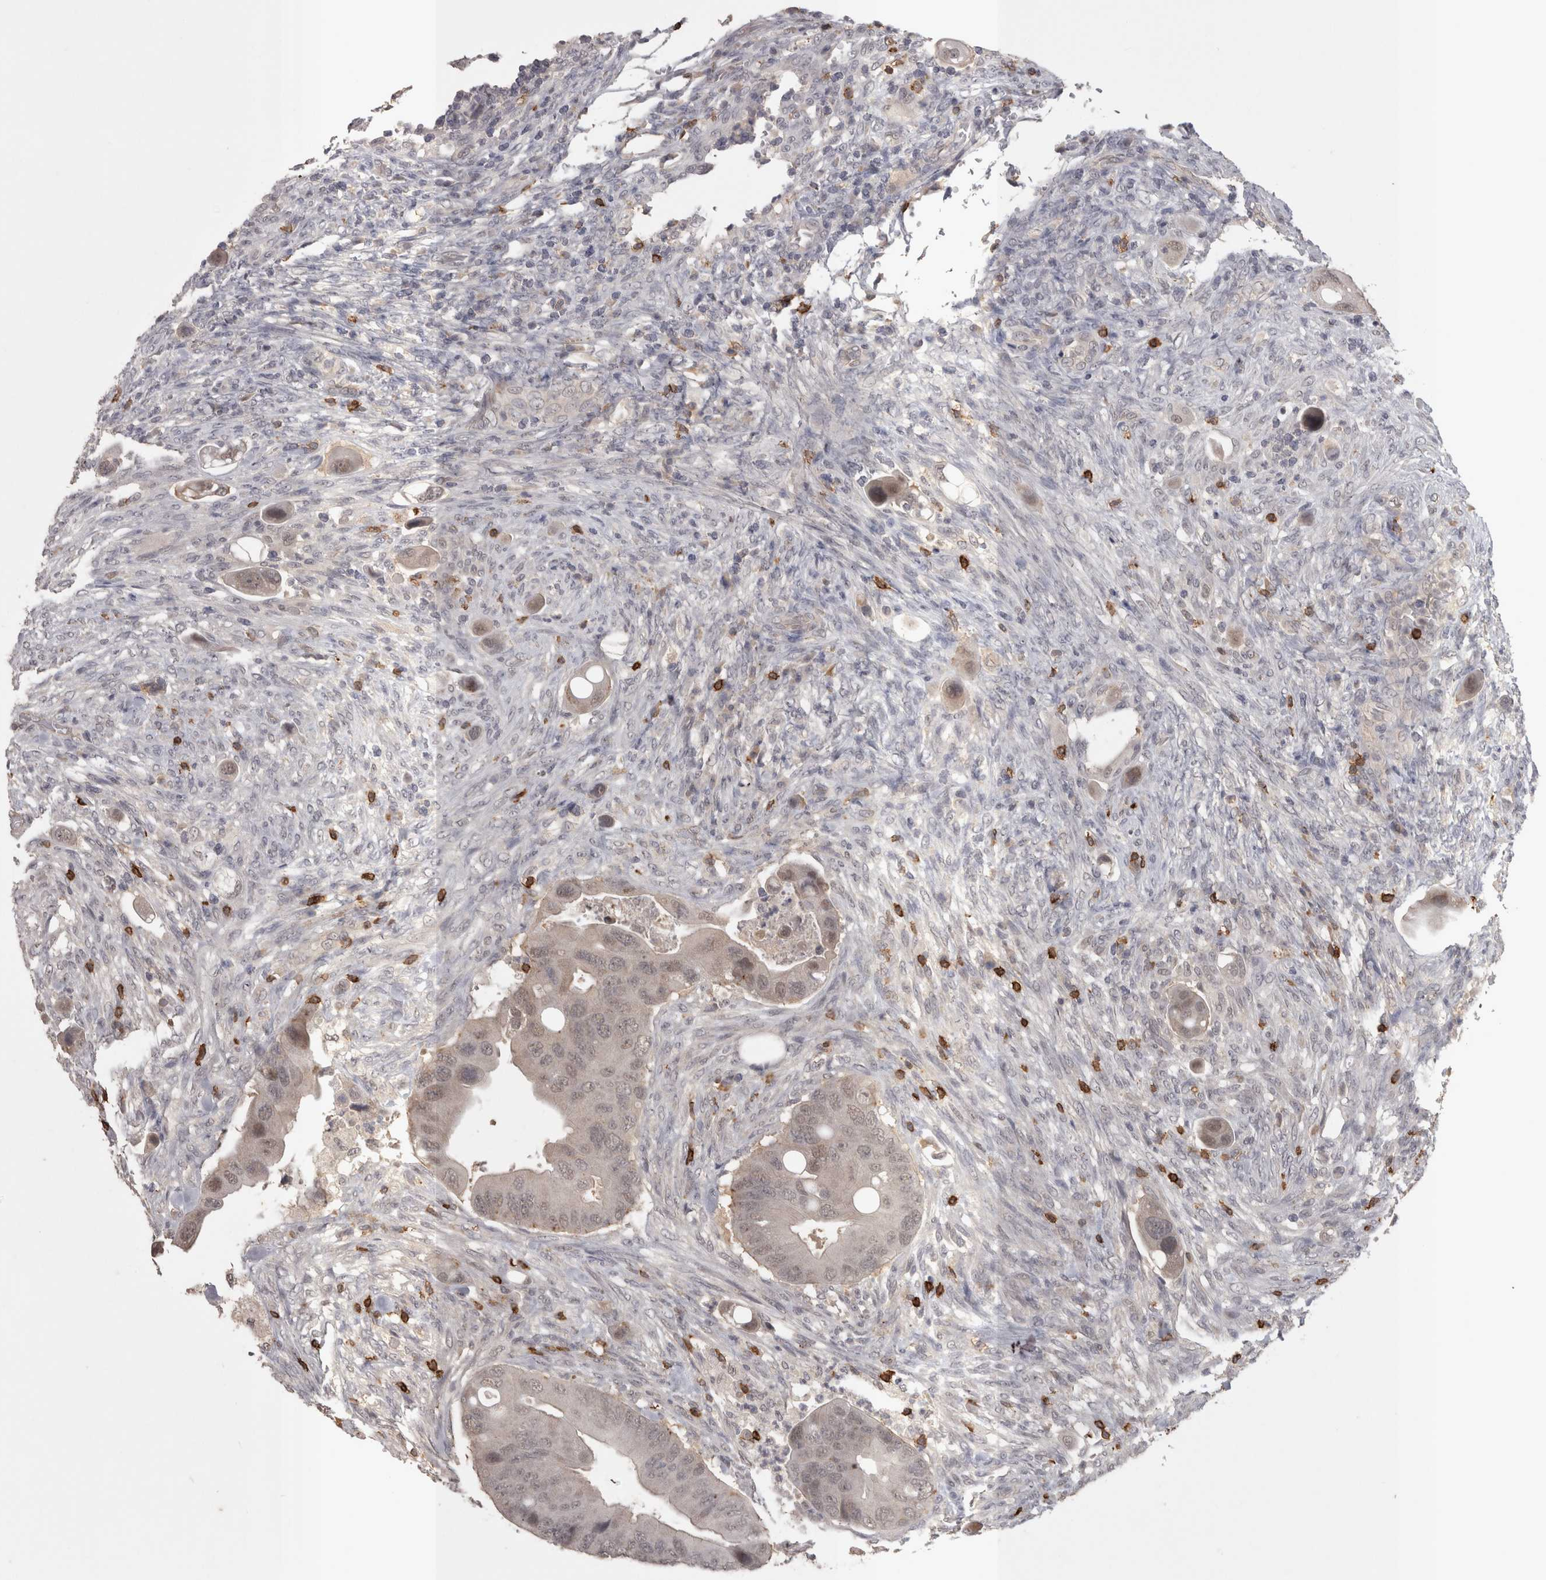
{"staining": {"intensity": "weak", "quantity": "25%-75%", "location": "cytoplasmic/membranous,nuclear"}, "tissue": "colorectal cancer", "cell_type": "Tumor cells", "image_type": "cancer", "snomed": [{"axis": "morphology", "description": "Adenocarcinoma, NOS"}, {"axis": "topography", "description": "Rectum"}], "caption": "Tumor cells display low levels of weak cytoplasmic/membranous and nuclear expression in approximately 25%-75% of cells in human adenocarcinoma (colorectal).", "gene": "SKAP1", "patient": {"sex": "female", "age": 57}}